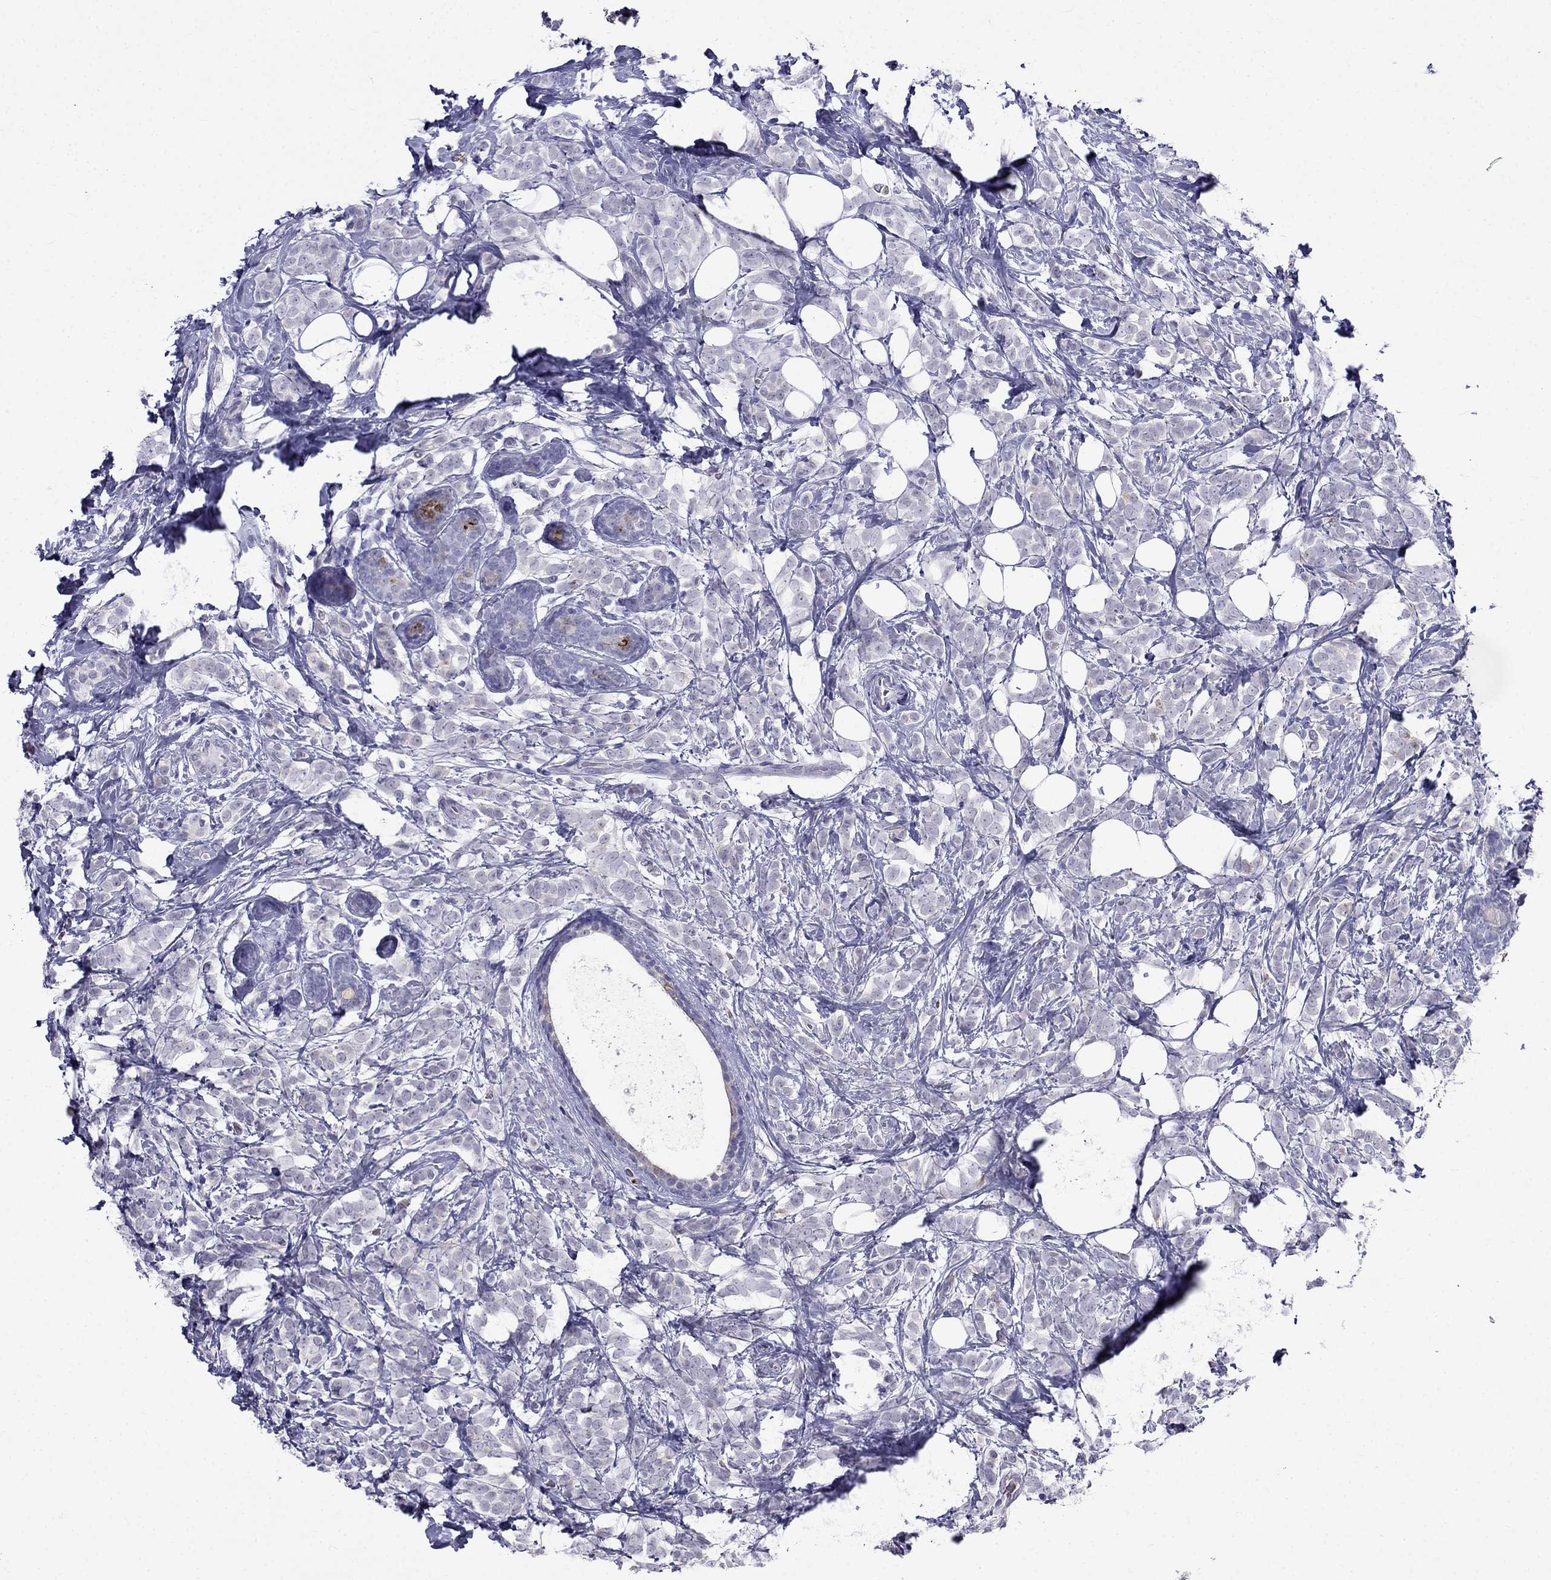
{"staining": {"intensity": "negative", "quantity": "none", "location": "none"}, "tissue": "breast cancer", "cell_type": "Tumor cells", "image_type": "cancer", "snomed": [{"axis": "morphology", "description": "Lobular carcinoma"}, {"axis": "topography", "description": "Breast"}], "caption": "IHC photomicrograph of neoplastic tissue: human breast cancer (lobular carcinoma) stained with DAB demonstrates no significant protein staining in tumor cells.", "gene": "MGP", "patient": {"sex": "female", "age": 49}}